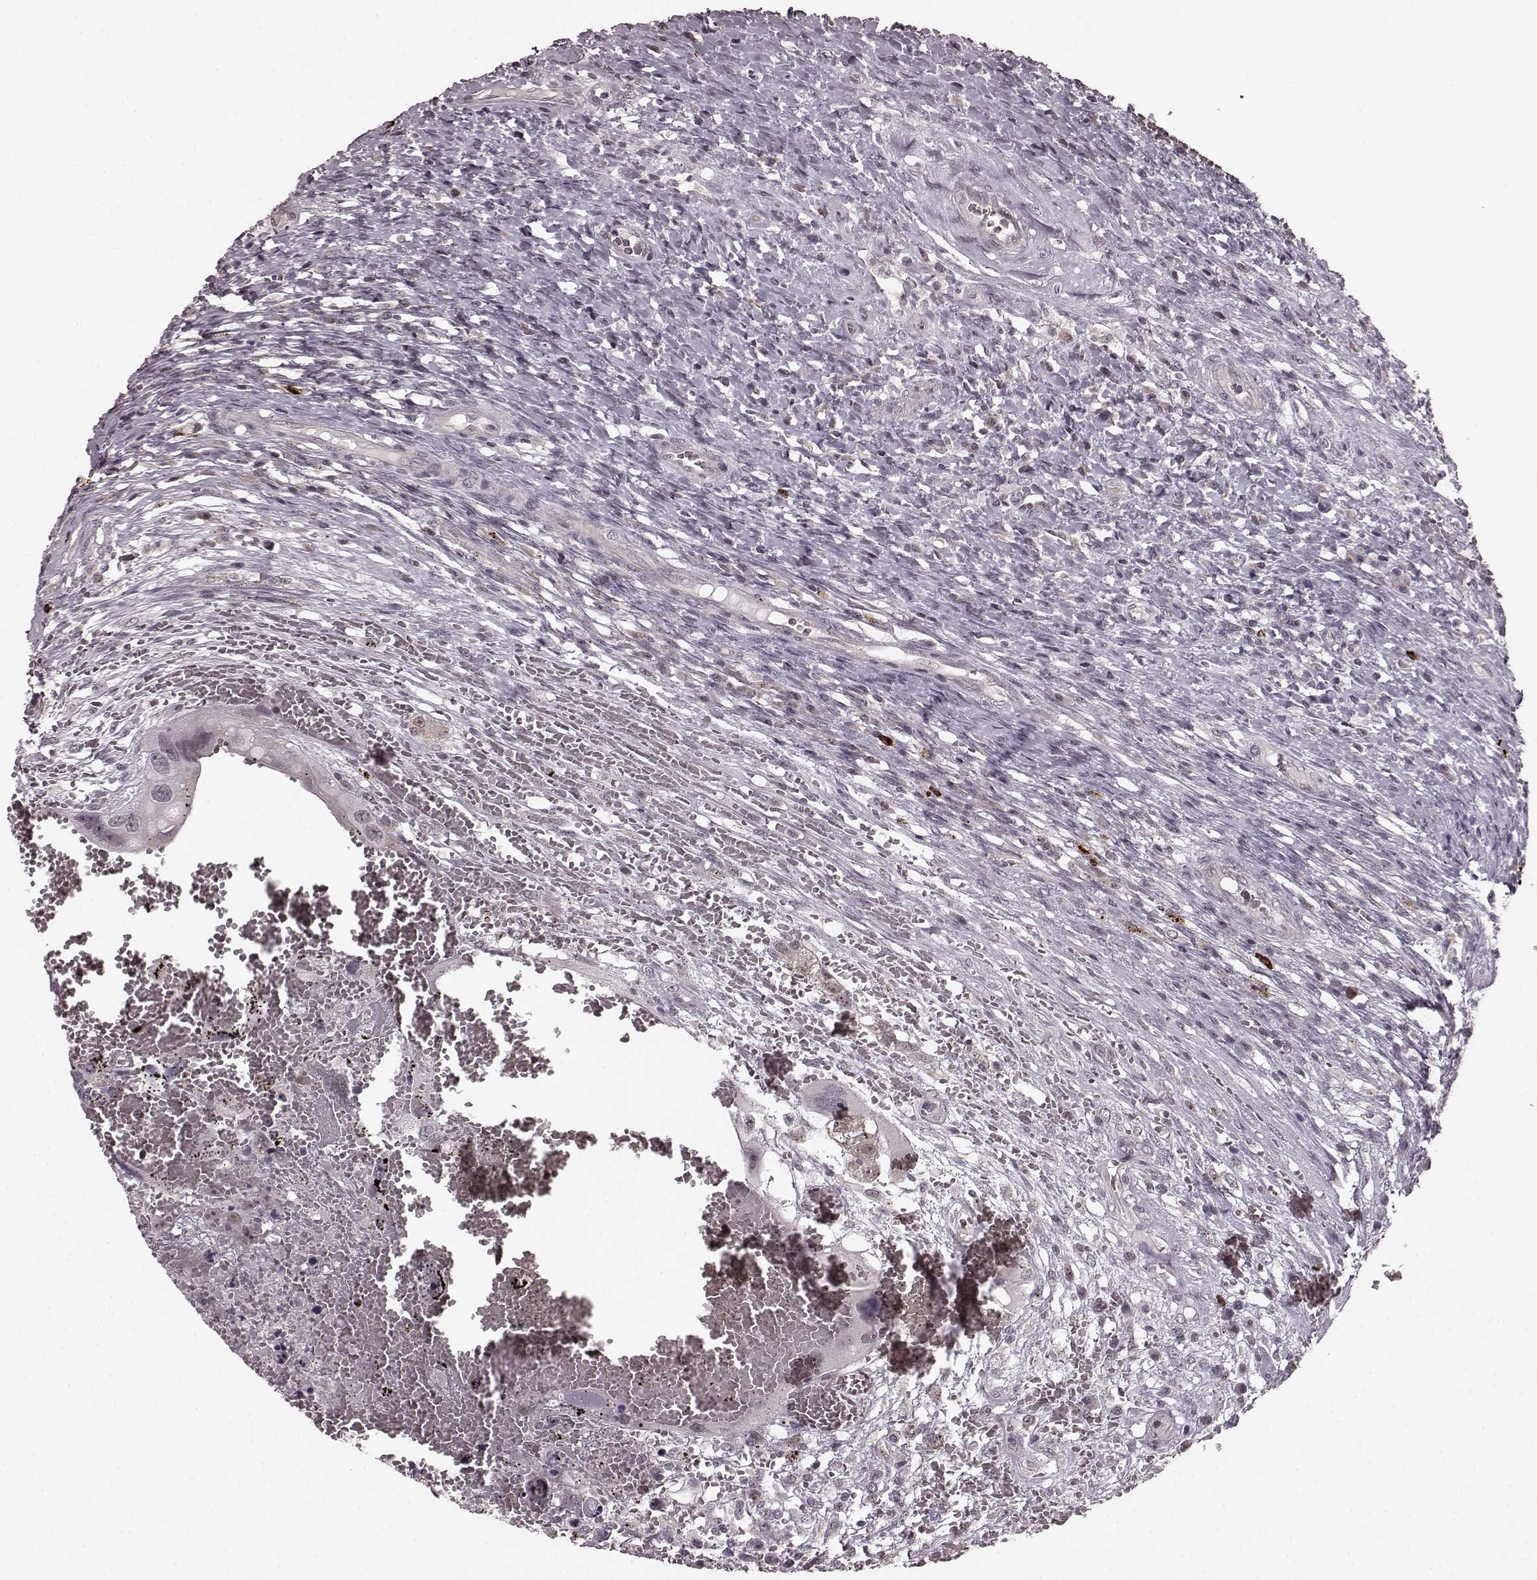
{"staining": {"intensity": "negative", "quantity": "none", "location": "none"}, "tissue": "testis cancer", "cell_type": "Tumor cells", "image_type": "cancer", "snomed": [{"axis": "morphology", "description": "Carcinoma, Embryonal, NOS"}, {"axis": "topography", "description": "Testis"}], "caption": "The micrograph shows no staining of tumor cells in testis cancer (embryonal carcinoma).", "gene": "PLCB4", "patient": {"sex": "male", "age": 26}}